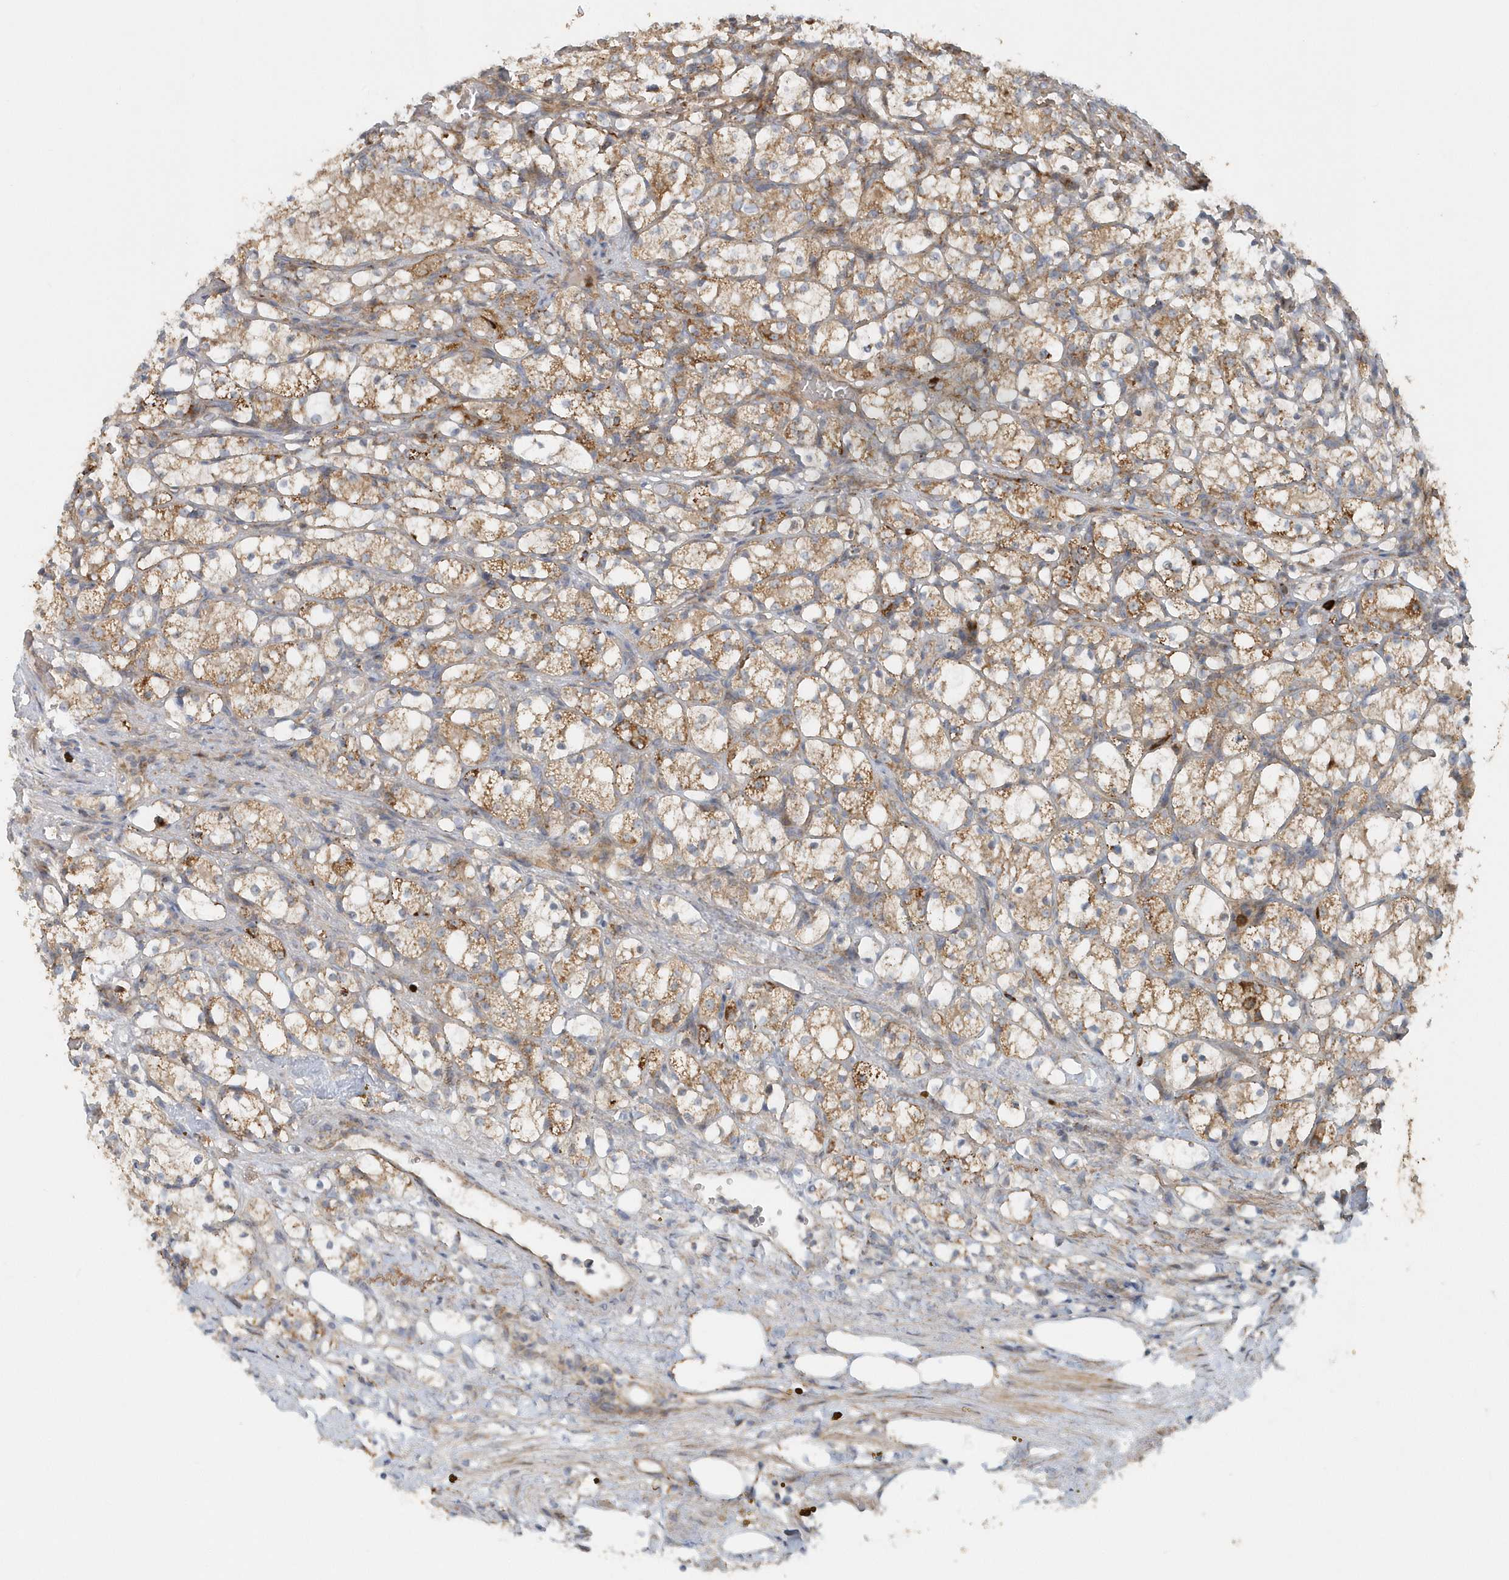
{"staining": {"intensity": "moderate", "quantity": ">75%", "location": "cytoplasmic/membranous"}, "tissue": "renal cancer", "cell_type": "Tumor cells", "image_type": "cancer", "snomed": [{"axis": "morphology", "description": "Adenocarcinoma, NOS"}, {"axis": "topography", "description": "Kidney"}], "caption": "Renal cancer stained with IHC displays moderate cytoplasmic/membranous expression in about >75% of tumor cells. The protein of interest is shown in brown color, while the nuclei are stained blue.", "gene": "MMUT", "patient": {"sex": "female", "age": 69}}